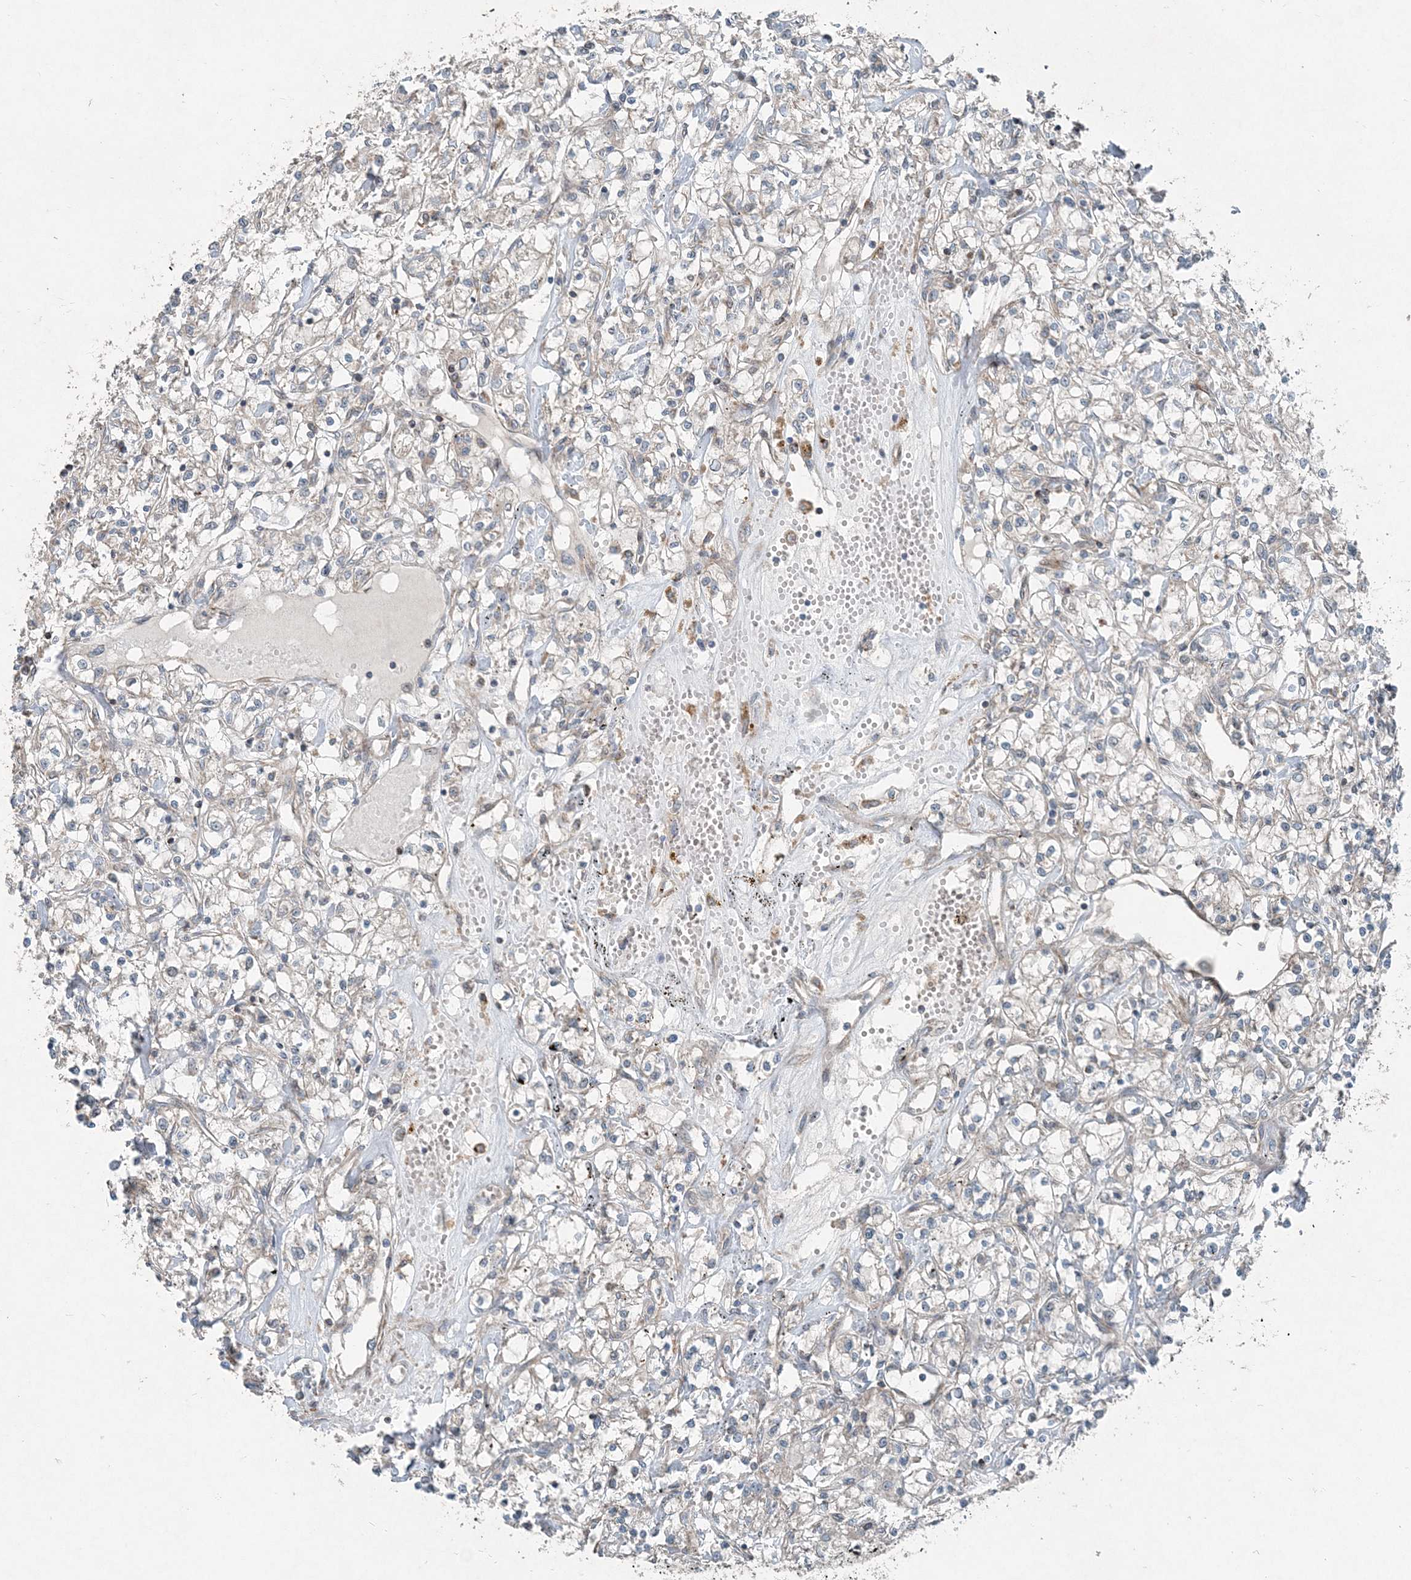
{"staining": {"intensity": "negative", "quantity": "none", "location": "none"}, "tissue": "renal cancer", "cell_type": "Tumor cells", "image_type": "cancer", "snomed": [{"axis": "morphology", "description": "Adenocarcinoma, NOS"}, {"axis": "topography", "description": "Kidney"}], "caption": "A photomicrograph of renal adenocarcinoma stained for a protein shows no brown staining in tumor cells.", "gene": "INTU", "patient": {"sex": "female", "age": 59}}